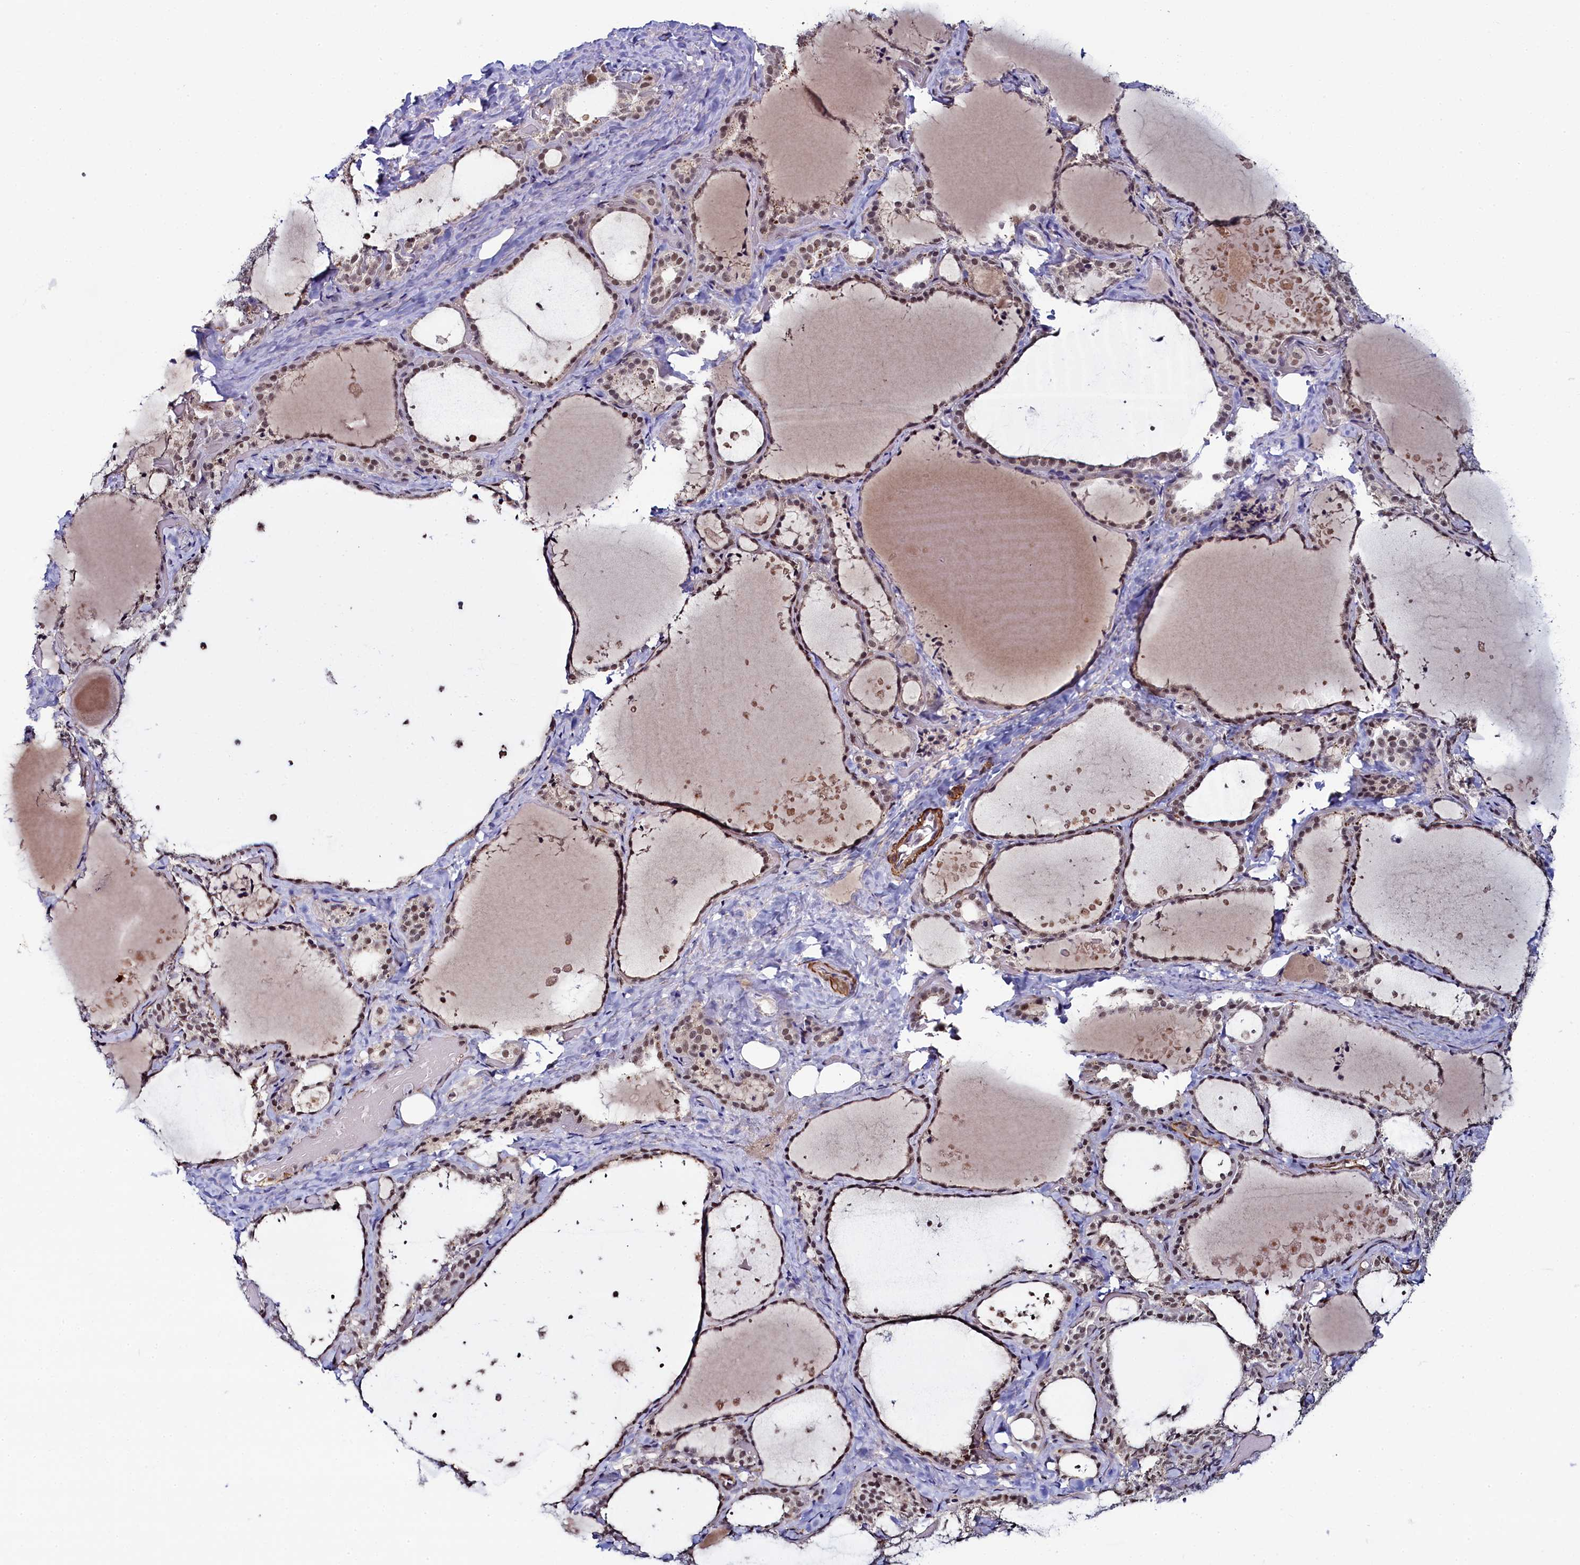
{"staining": {"intensity": "moderate", "quantity": ">75%", "location": "nuclear"}, "tissue": "thyroid gland", "cell_type": "Glandular cells", "image_type": "normal", "snomed": [{"axis": "morphology", "description": "Normal tissue, NOS"}, {"axis": "topography", "description": "Thyroid gland"}], "caption": "A photomicrograph showing moderate nuclear positivity in about >75% of glandular cells in normal thyroid gland, as visualized by brown immunohistochemical staining.", "gene": "INTS14", "patient": {"sex": "female", "age": 44}}